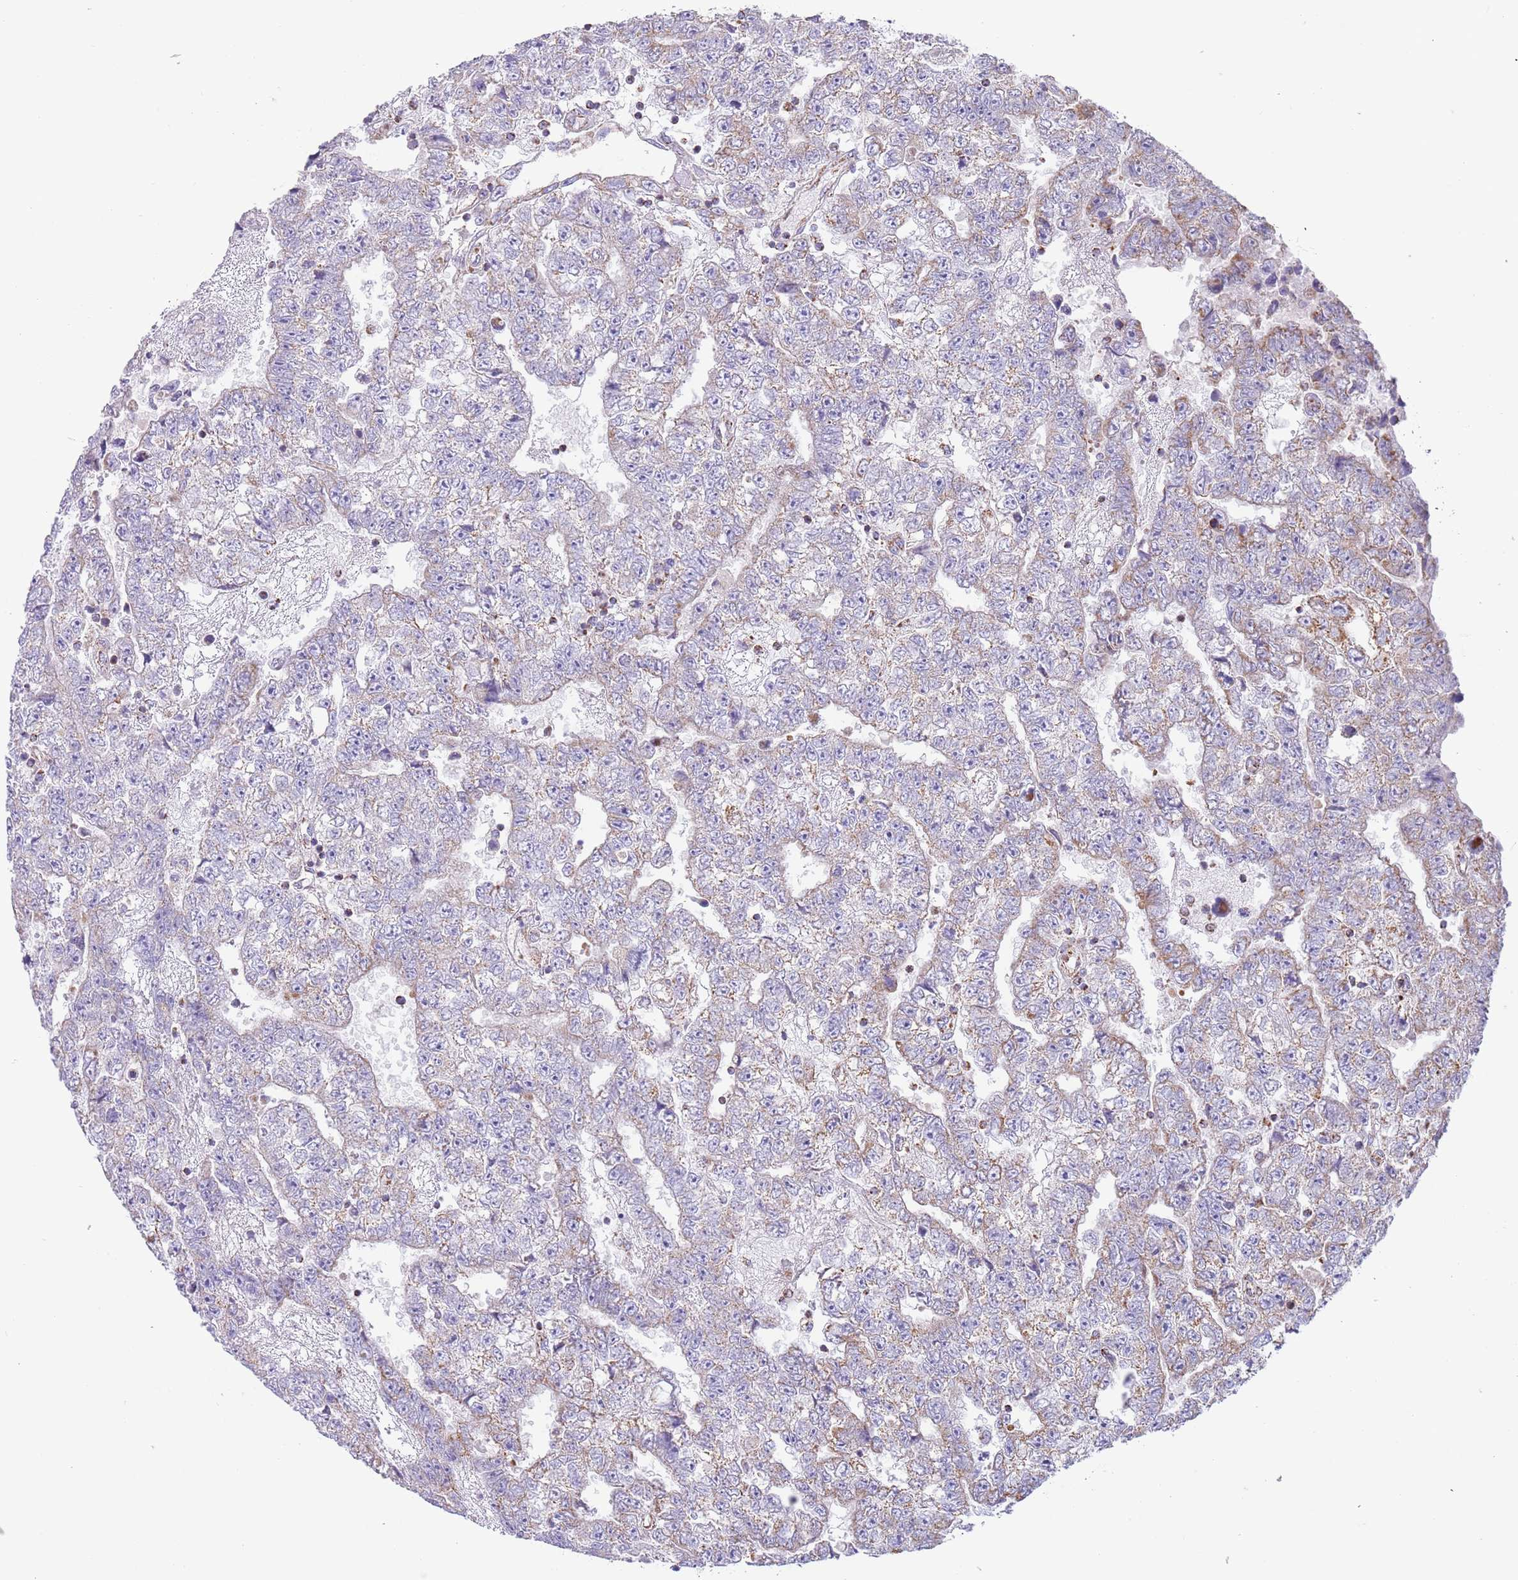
{"staining": {"intensity": "moderate", "quantity": "<25%", "location": "cytoplasmic/membranous"}, "tissue": "testis cancer", "cell_type": "Tumor cells", "image_type": "cancer", "snomed": [{"axis": "morphology", "description": "Carcinoma, Embryonal, NOS"}, {"axis": "topography", "description": "Testis"}], "caption": "Protein staining displays moderate cytoplasmic/membranous staining in approximately <25% of tumor cells in testis embryonal carcinoma.", "gene": "LHX6", "patient": {"sex": "male", "age": 25}}